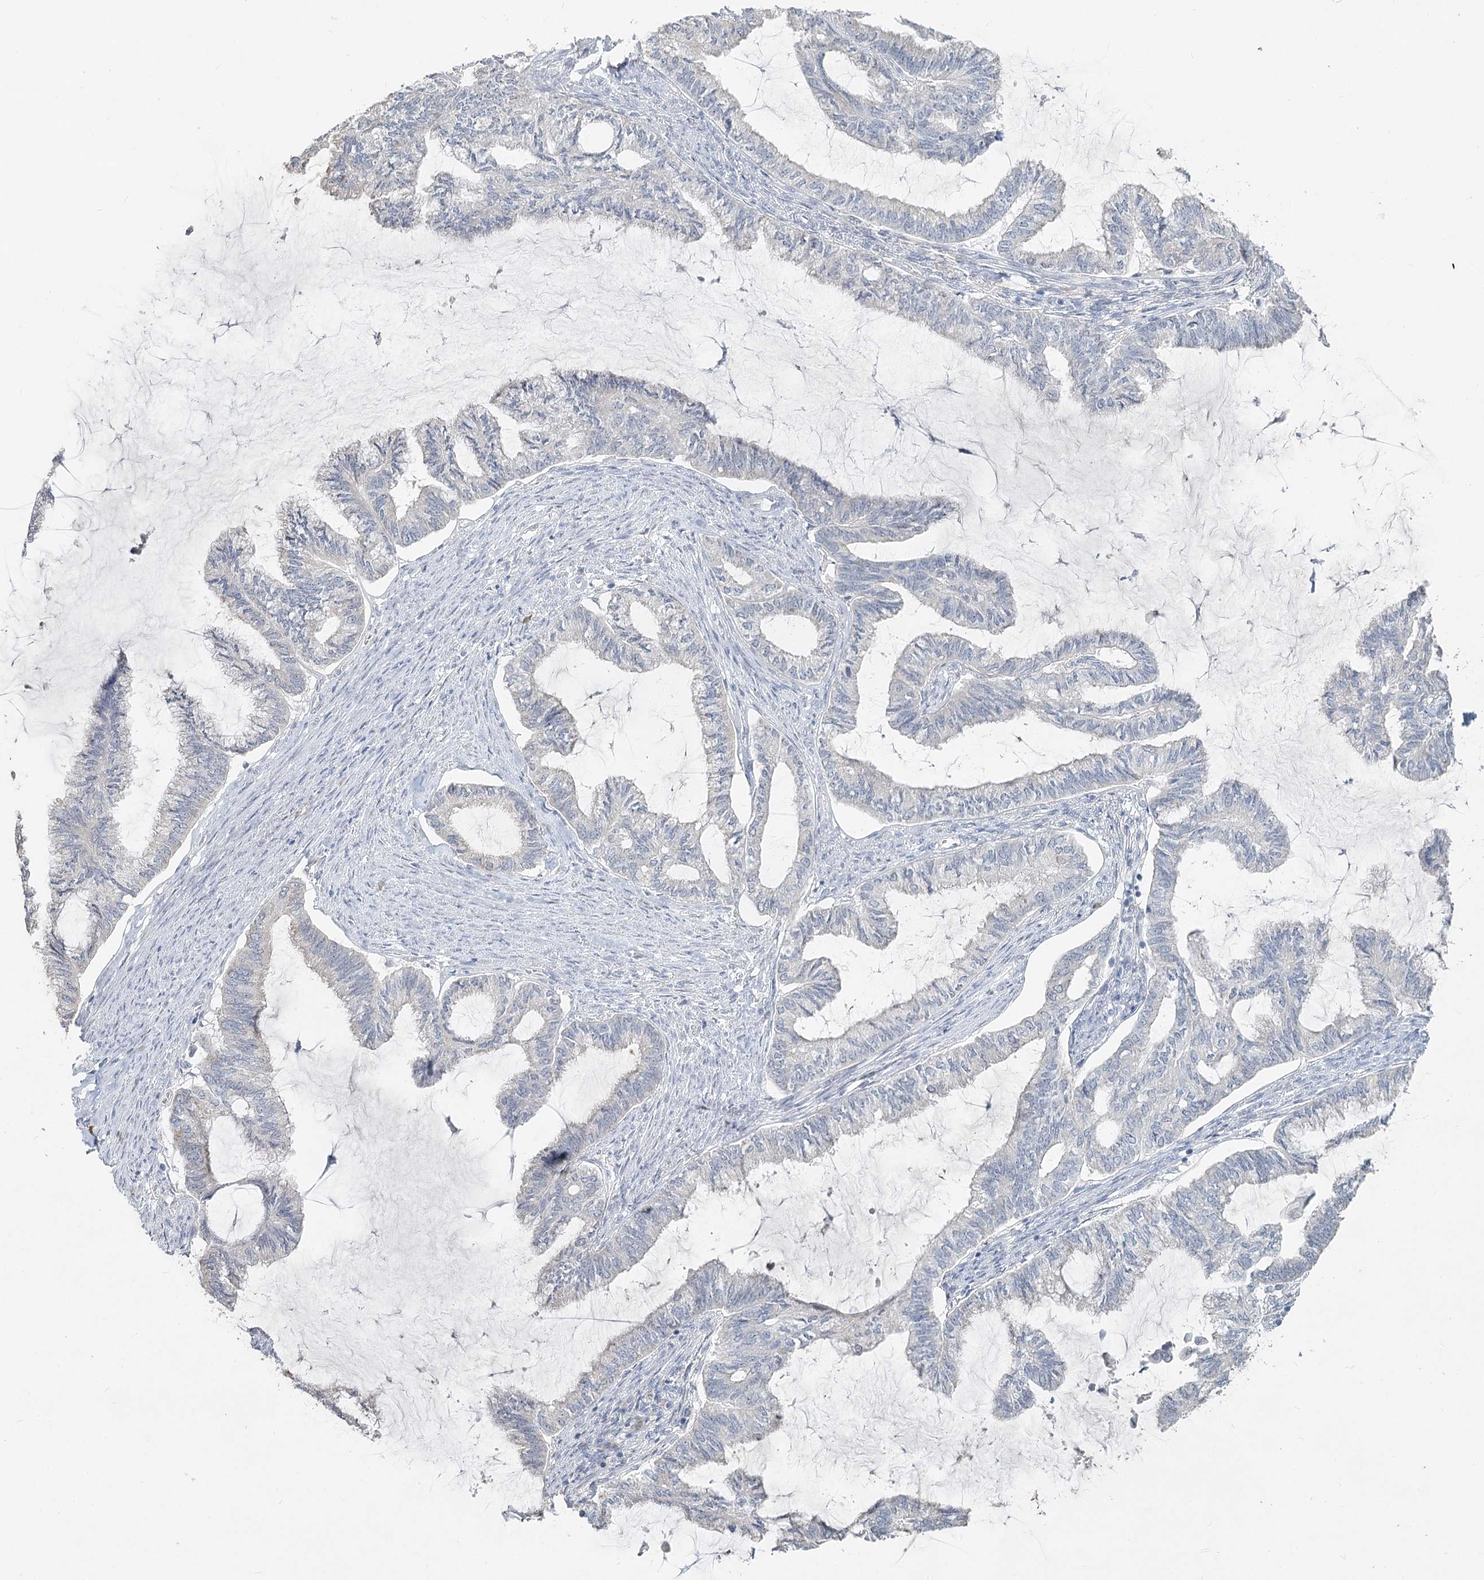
{"staining": {"intensity": "negative", "quantity": "none", "location": "none"}, "tissue": "endometrial cancer", "cell_type": "Tumor cells", "image_type": "cancer", "snomed": [{"axis": "morphology", "description": "Adenocarcinoma, NOS"}, {"axis": "topography", "description": "Endometrium"}], "caption": "A histopathology image of human endometrial cancer is negative for staining in tumor cells.", "gene": "SLC9A3", "patient": {"sex": "female", "age": 86}}